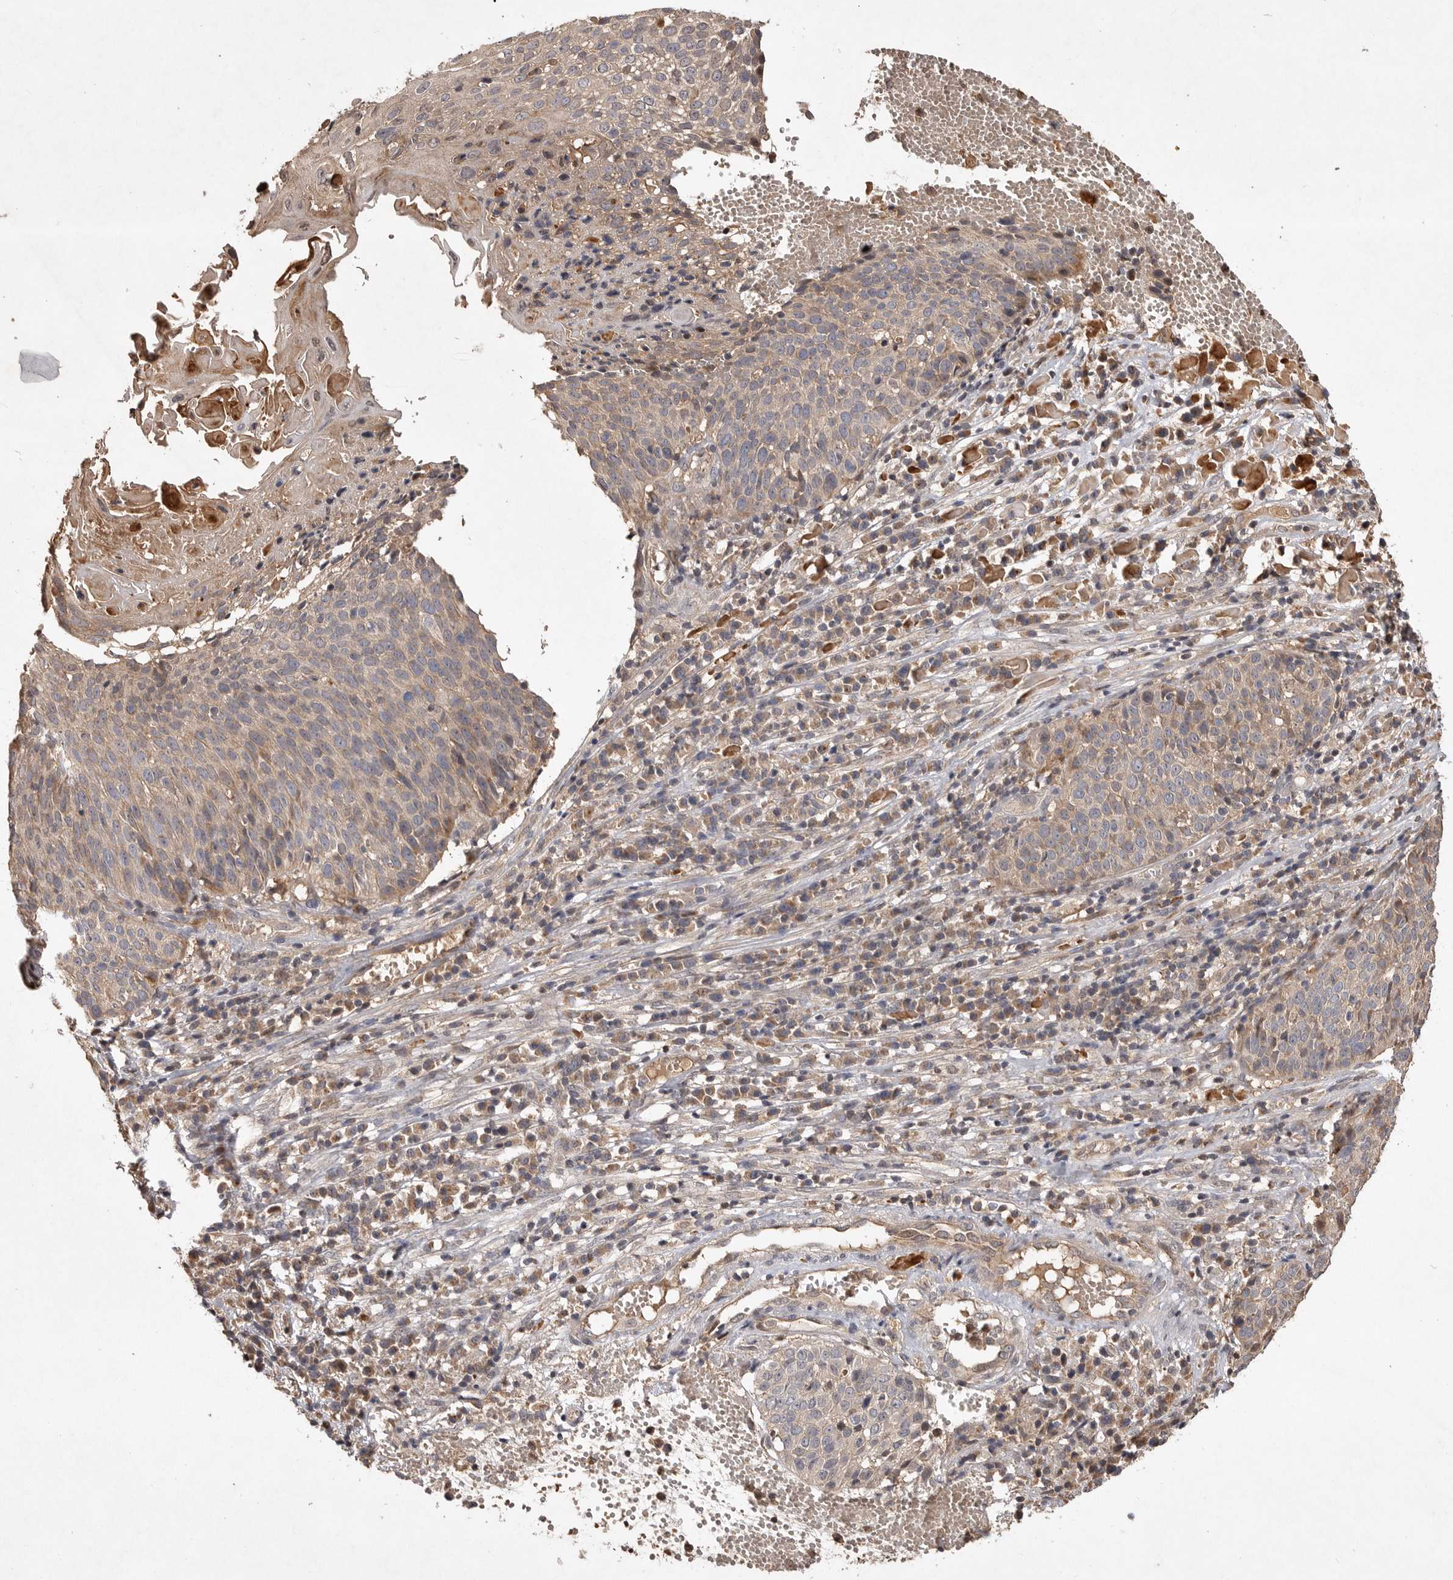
{"staining": {"intensity": "weak", "quantity": "25%-75%", "location": "cytoplasmic/membranous"}, "tissue": "cervical cancer", "cell_type": "Tumor cells", "image_type": "cancer", "snomed": [{"axis": "morphology", "description": "Squamous cell carcinoma, NOS"}, {"axis": "topography", "description": "Cervix"}], "caption": "Immunohistochemical staining of human cervical cancer (squamous cell carcinoma) exhibits low levels of weak cytoplasmic/membranous expression in approximately 25%-75% of tumor cells.", "gene": "VN1R4", "patient": {"sex": "female", "age": 74}}